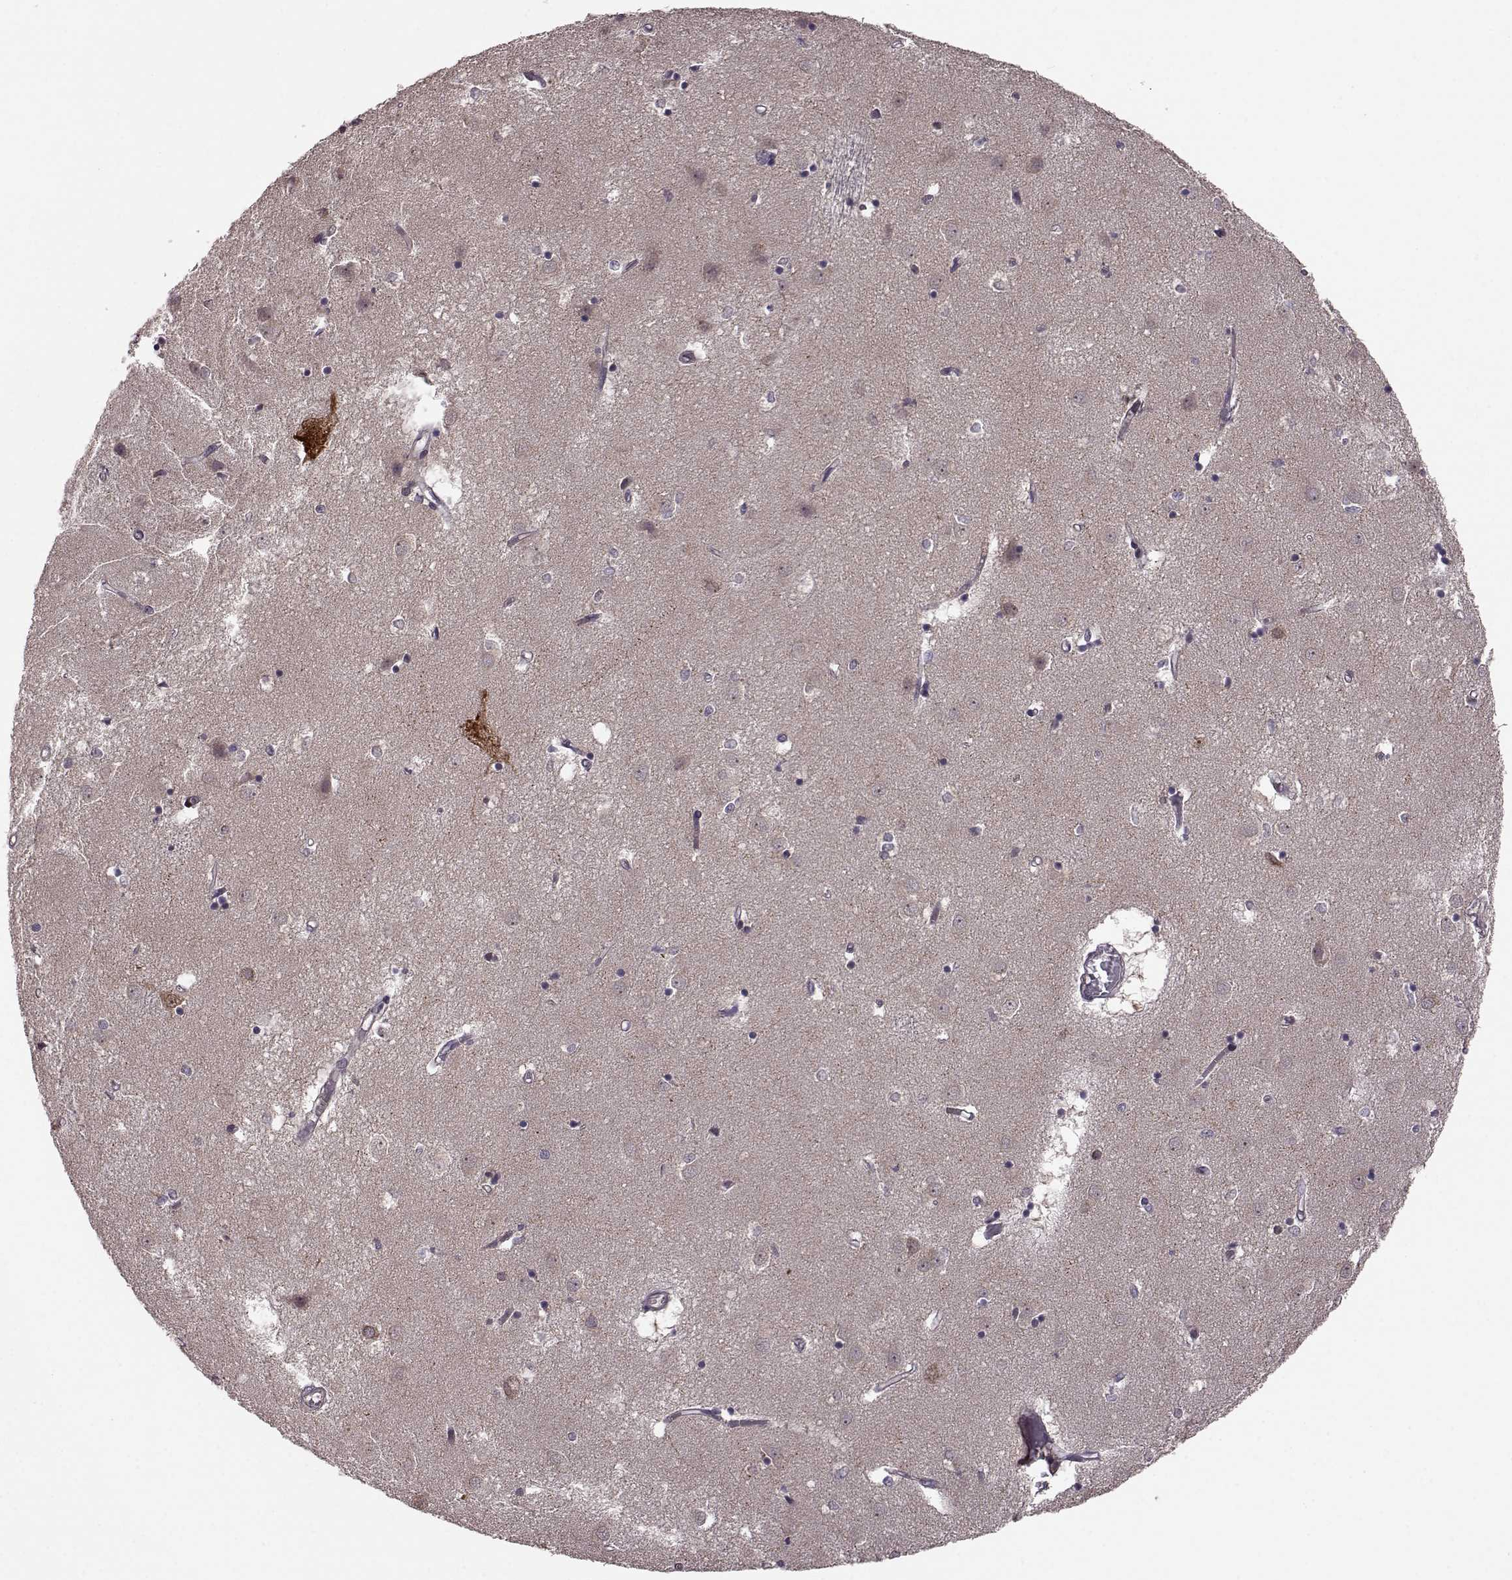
{"staining": {"intensity": "negative", "quantity": "none", "location": "none"}, "tissue": "caudate", "cell_type": "Glial cells", "image_type": "normal", "snomed": [{"axis": "morphology", "description": "Normal tissue, NOS"}, {"axis": "topography", "description": "Lateral ventricle wall"}], "caption": "This histopathology image is of unremarkable caudate stained with immunohistochemistry (IHC) to label a protein in brown with the nuclei are counter-stained blue. There is no positivity in glial cells. Nuclei are stained in blue.", "gene": "SYNPO", "patient": {"sex": "male", "age": 54}}